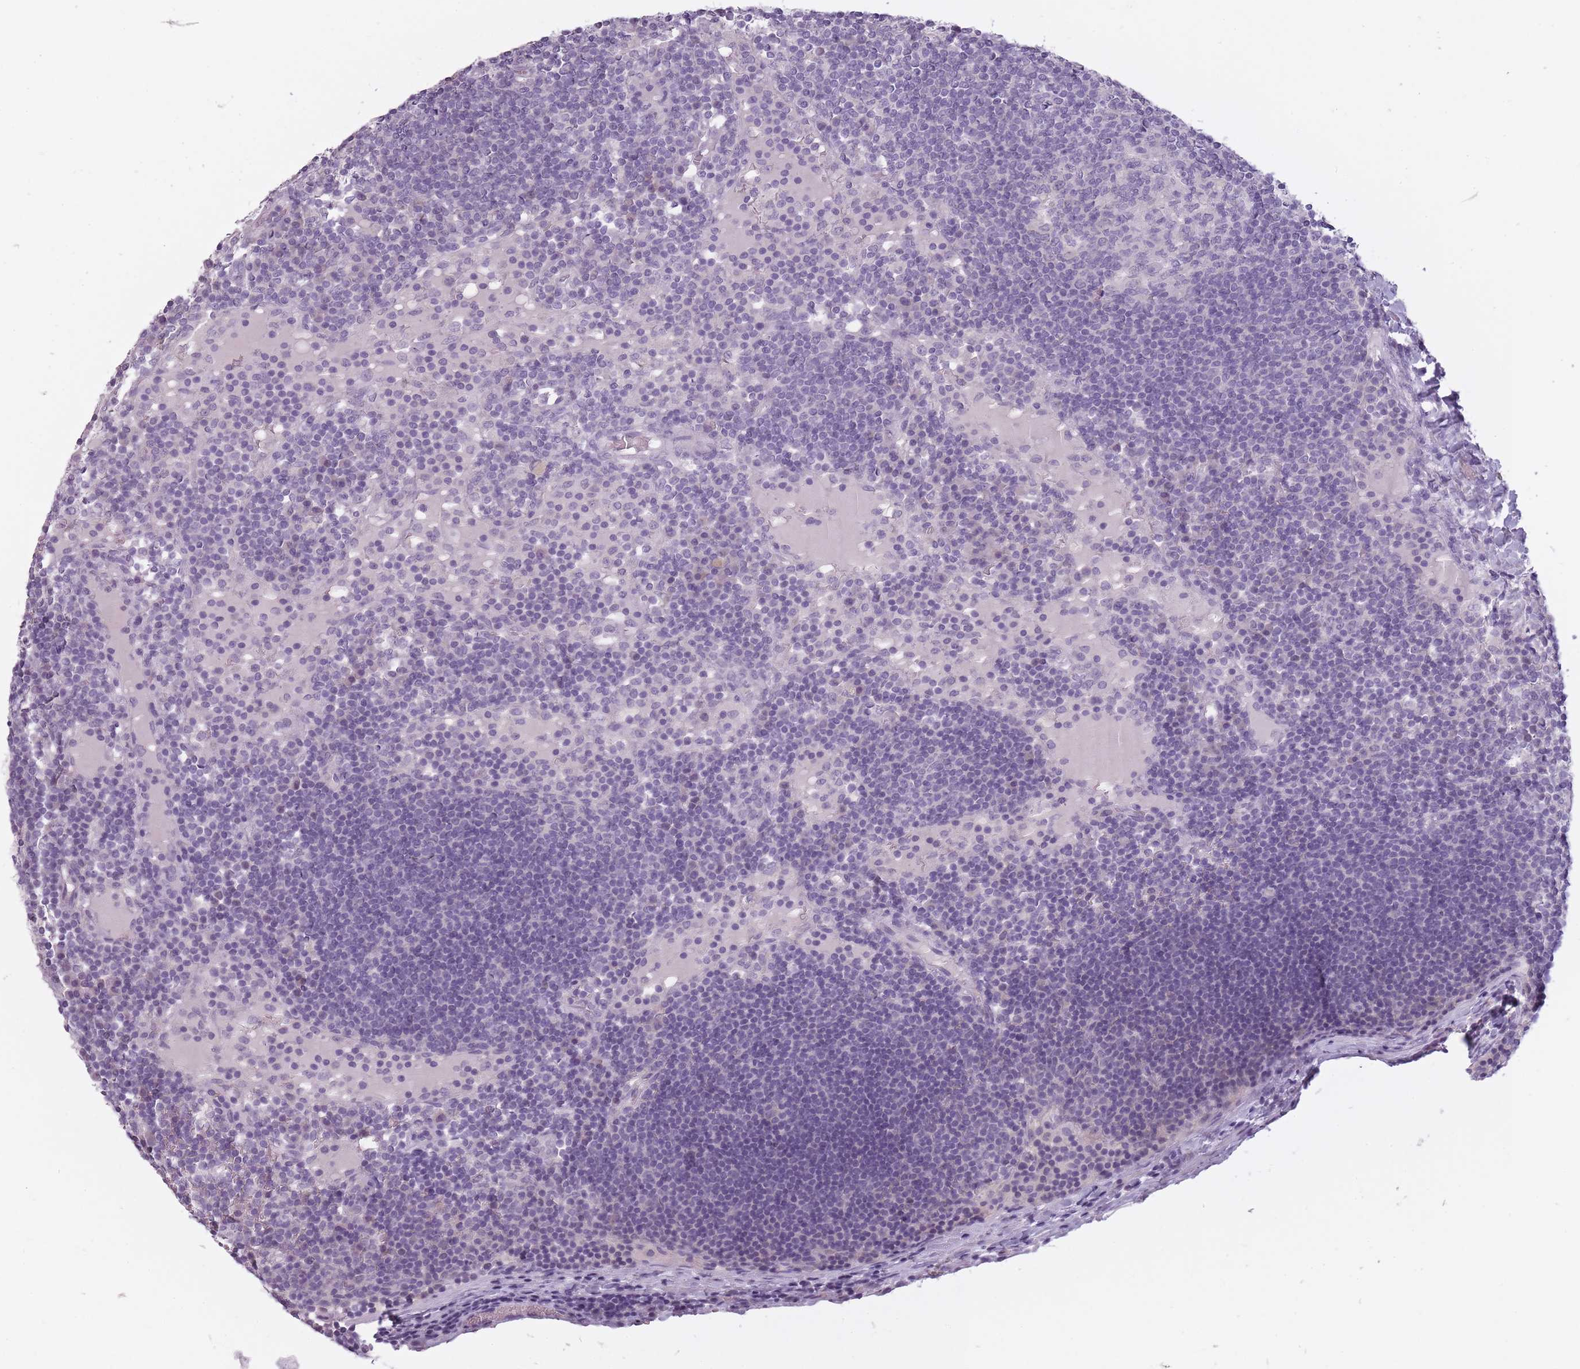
{"staining": {"intensity": "negative", "quantity": "none", "location": "none"}, "tissue": "lymph node", "cell_type": "Germinal center cells", "image_type": "normal", "snomed": [{"axis": "morphology", "description": "Normal tissue, NOS"}, {"axis": "topography", "description": "Lymph node"}], "caption": "The immunohistochemistry (IHC) histopathology image has no significant staining in germinal center cells of lymph node. (DAB IHC with hematoxylin counter stain).", "gene": "FAM43B", "patient": {"sex": "male", "age": 53}}